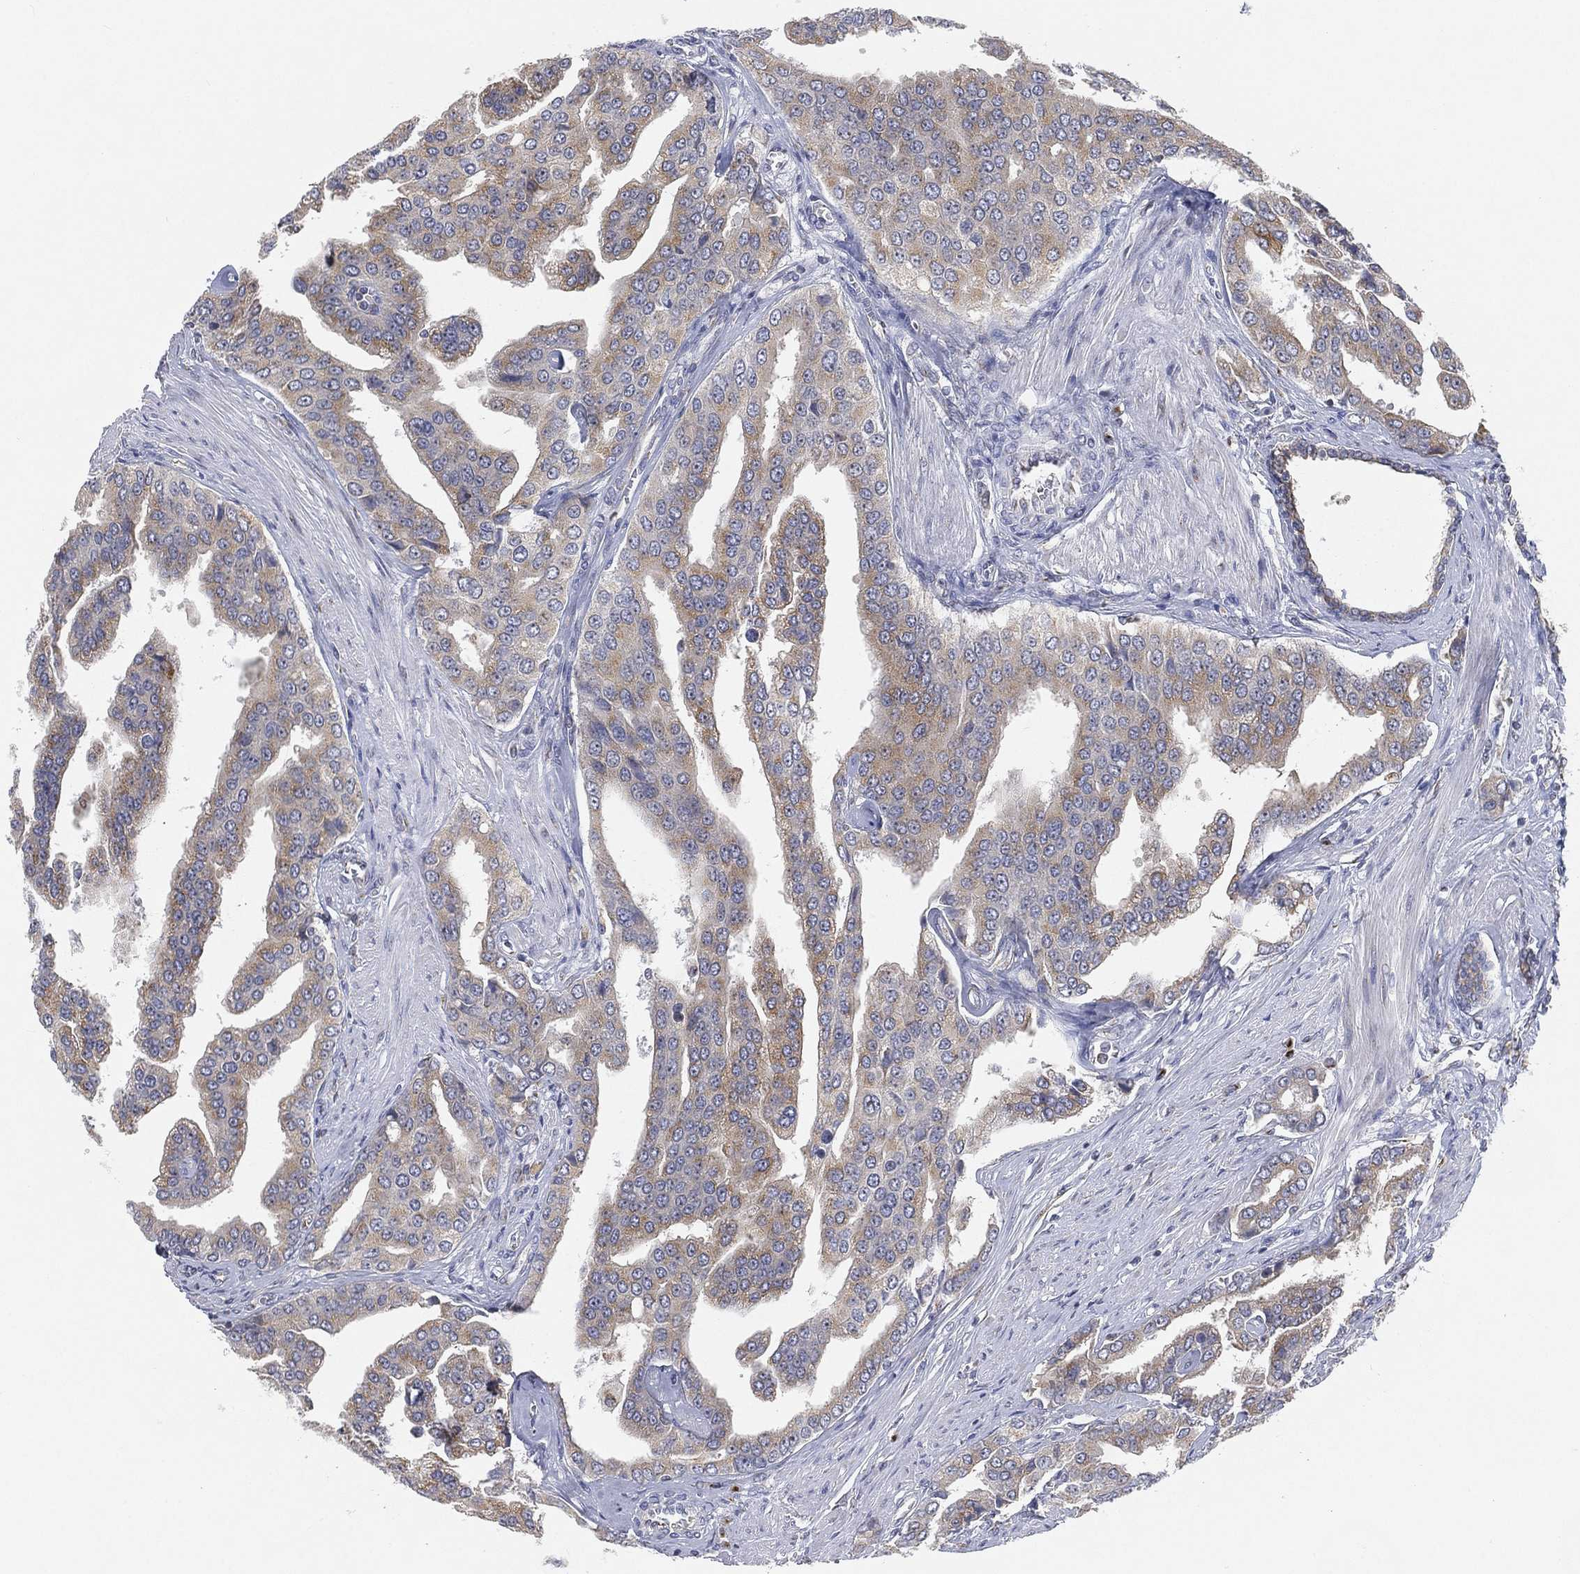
{"staining": {"intensity": "moderate", "quantity": "25%-75%", "location": "cytoplasmic/membranous"}, "tissue": "prostate cancer", "cell_type": "Tumor cells", "image_type": "cancer", "snomed": [{"axis": "morphology", "description": "Adenocarcinoma, NOS"}, {"axis": "topography", "description": "Prostate and seminal vesicle, NOS"}, {"axis": "topography", "description": "Prostate"}], "caption": "Protein expression analysis of adenocarcinoma (prostate) shows moderate cytoplasmic/membranous staining in approximately 25%-75% of tumor cells.", "gene": "TICAM1", "patient": {"sex": "male", "age": 69}}